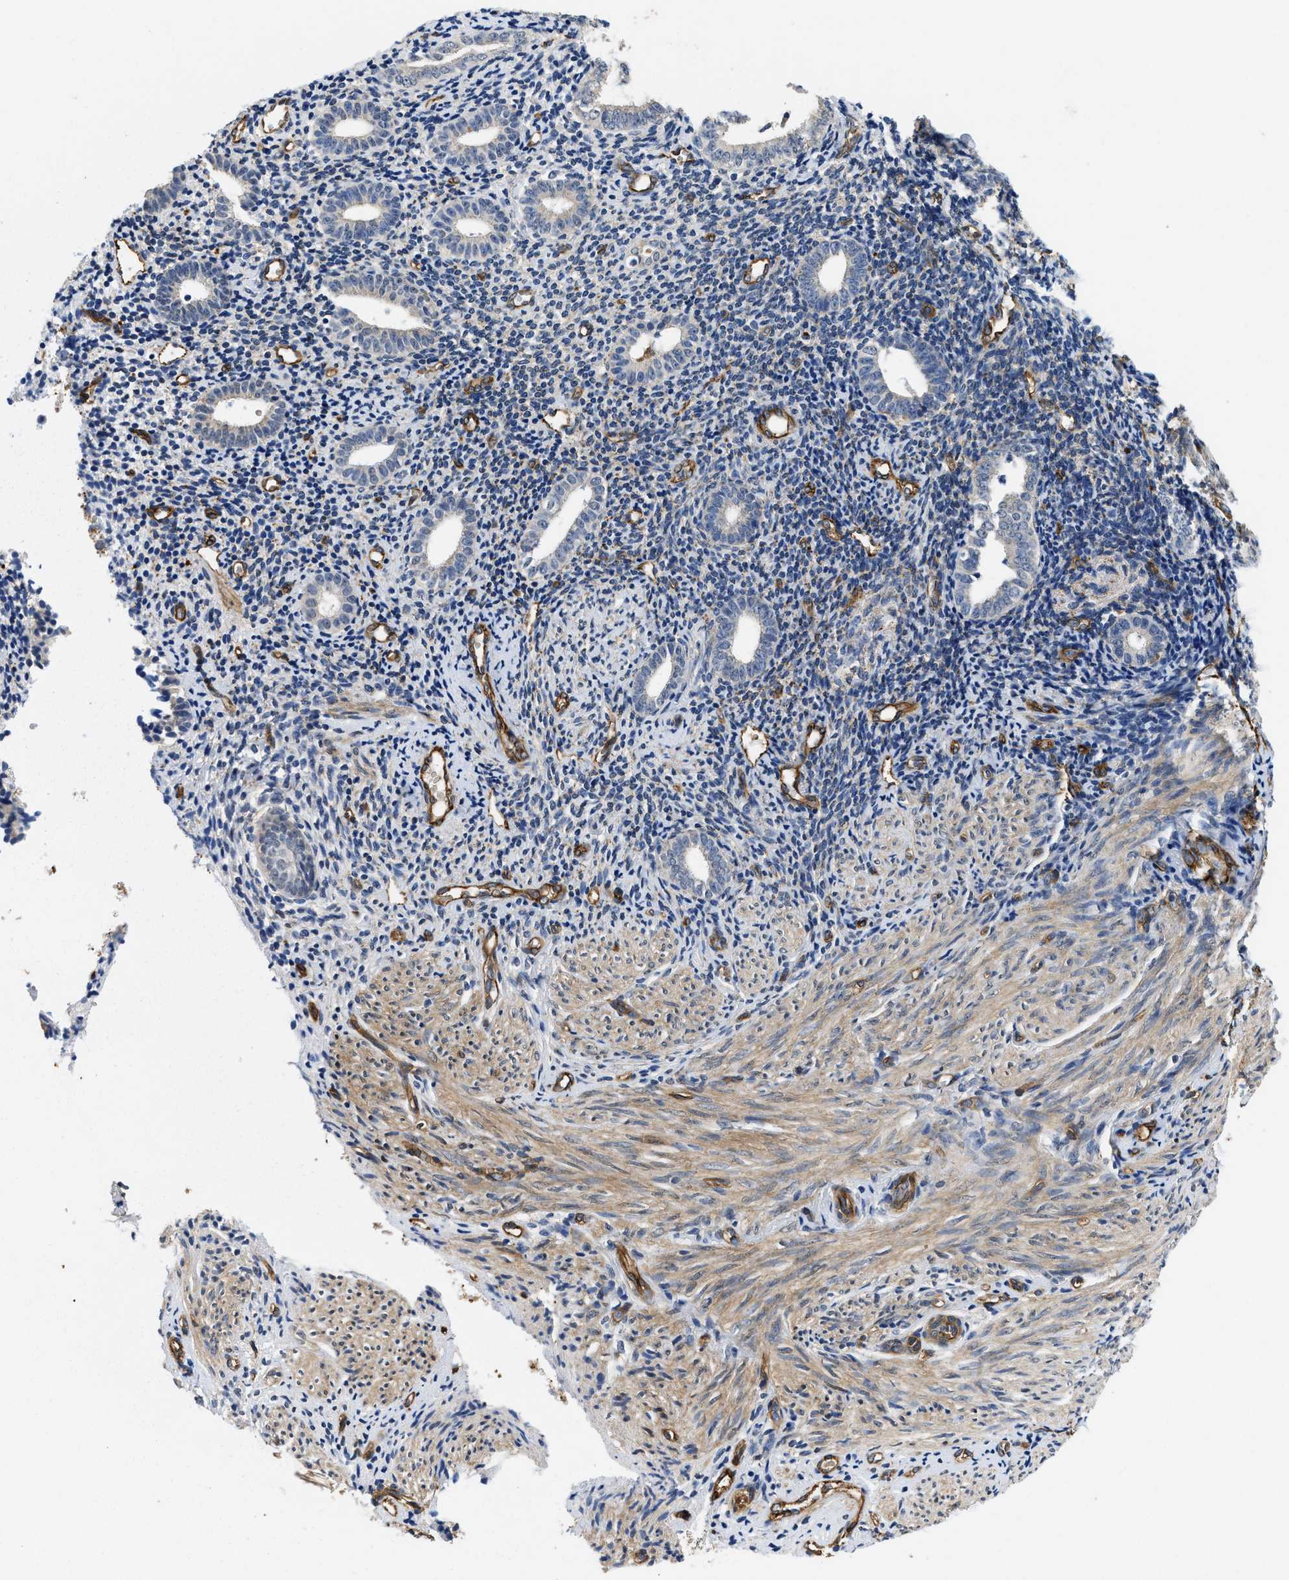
{"staining": {"intensity": "strong", "quantity": "<25%", "location": "cytoplasmic/membranous"}, "tissue": "endometrium", "cell_type": "Cells in endometrial stroma", "image_type": "normal", "snomed": [{"axis": "morphology", "description": "Normal tissue, NOS"}, {"axis": "topography", "description": "Endometrium"}], "caption": "Cells in endometrial stroma demonstrate medium levels of strong cytoplasmic/membranous positivity in about <25% of cells in unremarkable human endometrium. The protein of interest is stained brown, and the nuclei are stained in blue (DAB (3,3'-diaminobenzidine) IHC with brightfield microscopy, high magnification).", "gene": "RAPH1", "patient": {"sex": "female", "age": 50}}